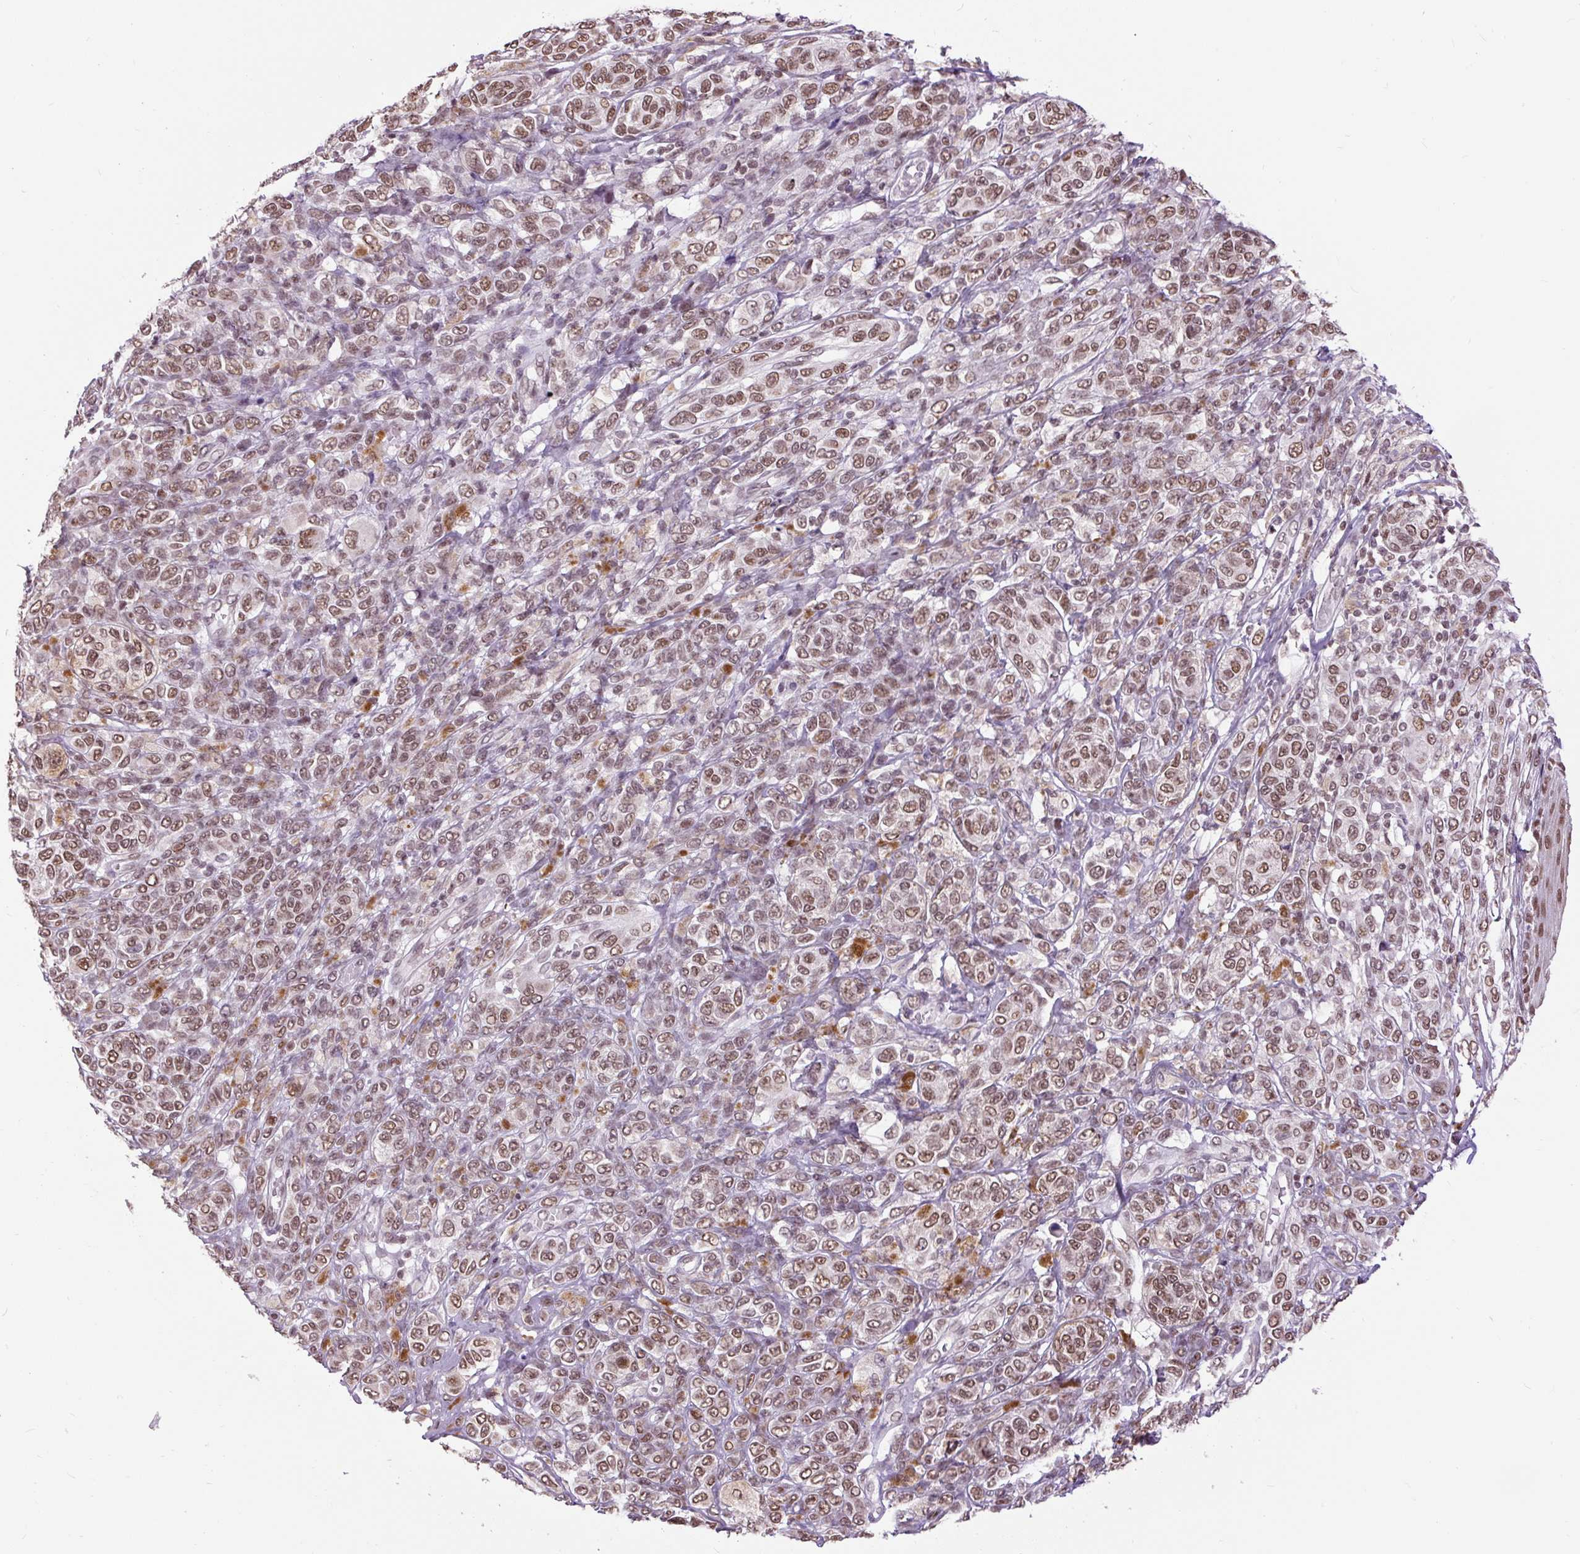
{"staining": {"intensity": "moderate", "quantity": ">75%", "location": "nuclear"}, "tissue": "melanoma", "cell_type": "Tumor cells", "image_type": "cancer", "snomed": [{"axis": "morphology", "description": "Malignant melanoma, NOS"}, {"axis": "topography", "description": "Skin"}], "caption": "IHC photomicrograph of neoplastic tissue: human melanoma stained using IHC exhibits medium levels of moderate protein expression localized specifically in the nuclear of tumor cells, appearing as a nuclear brown color.", "gene": "ZNF672", "patient": {"sex": "male", "age": 42}}